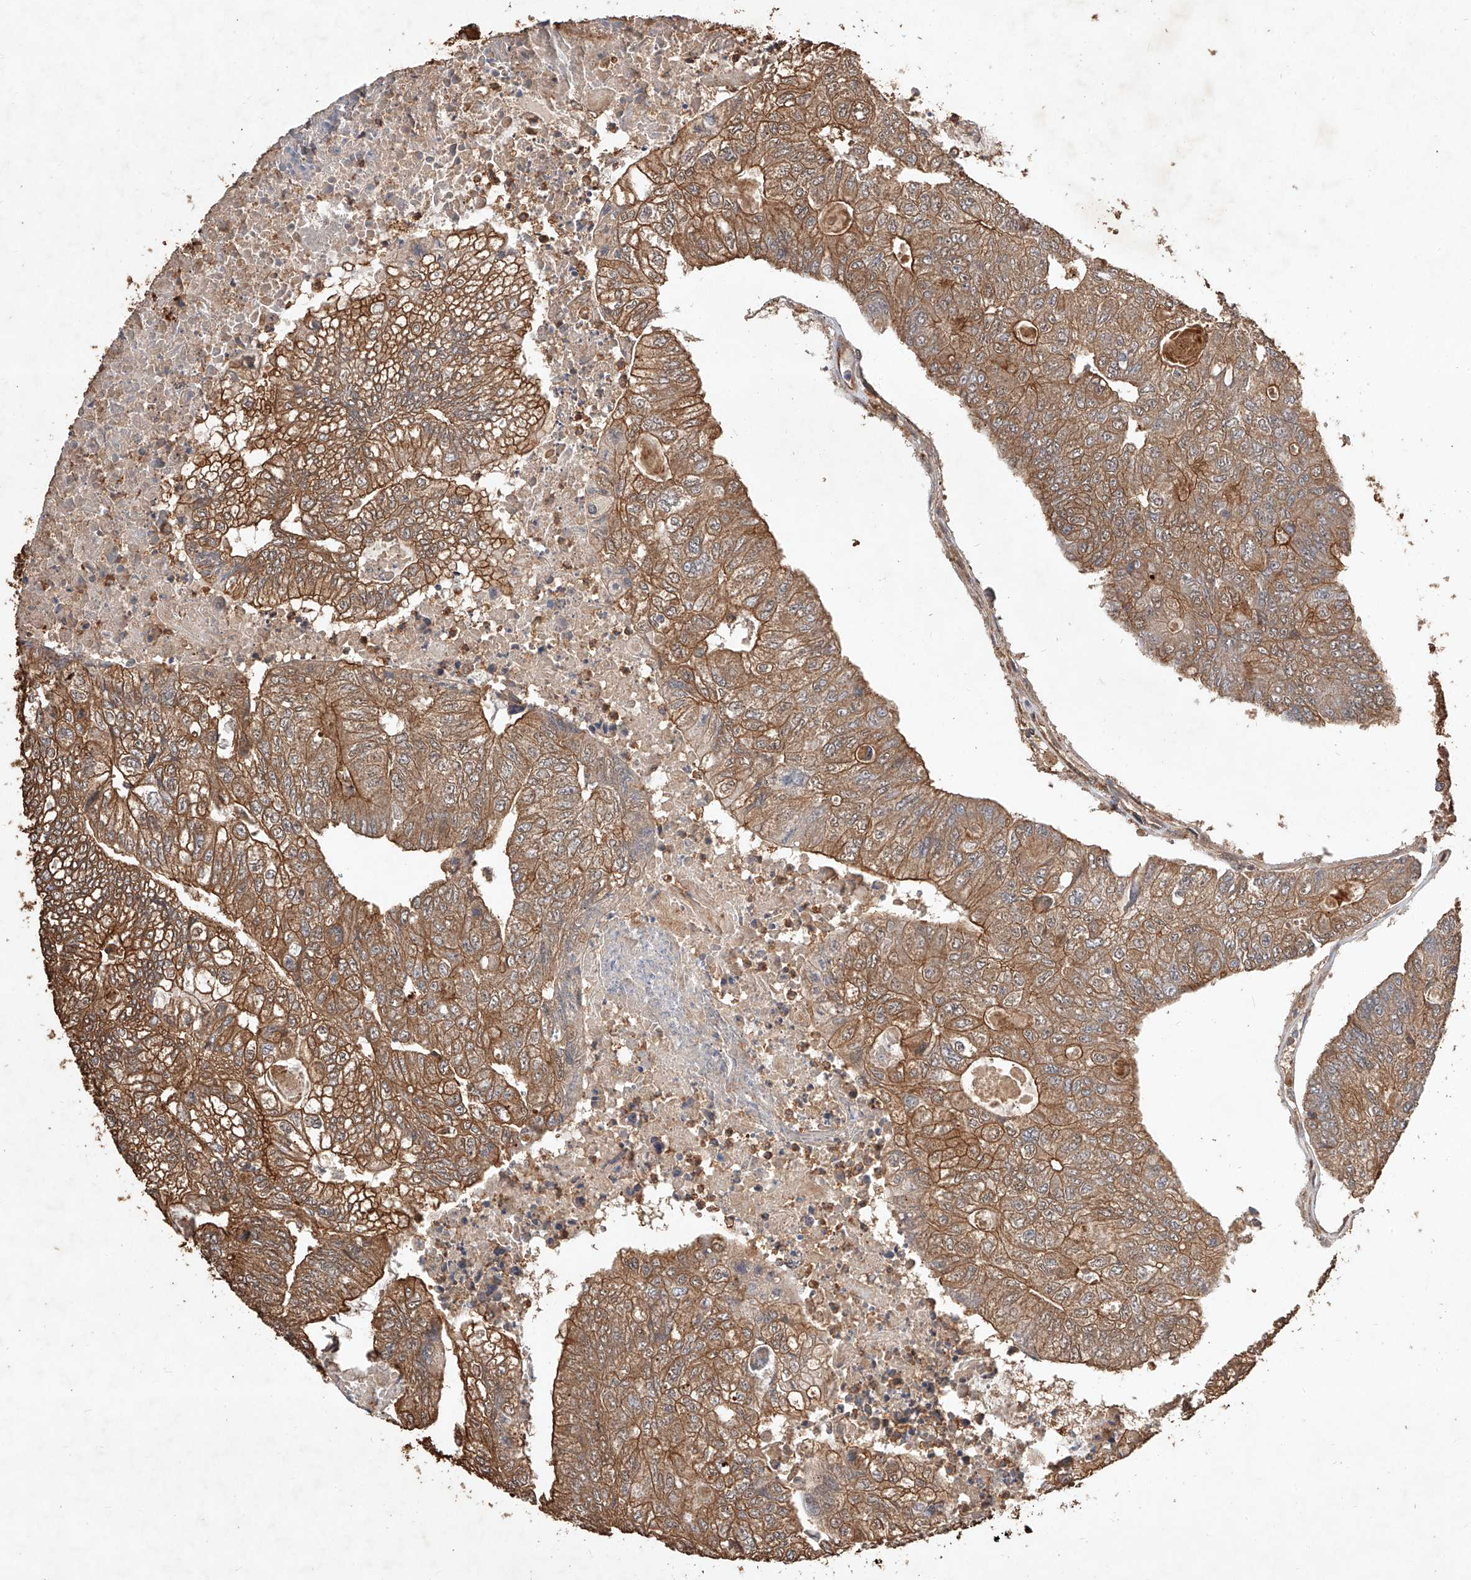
{"staining": {"intensity": "moderate", "quantity": ">75%", "location": "cytoplasmic/membranous"}, "tissue": "colorectal cancer", "cell_type": "Tumor cells", "image_type": "cancer", "snomed": [{"axis": "morphology", "description": "Adenocarcinoma, NOS"}, {"axis": "topography", "description": "Colon"}], "caption": "Moderate cytoplasmic/membranous positivity is identified in approximately >75% of tumor cells in colorectal cancer.", "gene": "GHDC", "patient": {"sex": "female", "age": 67}}